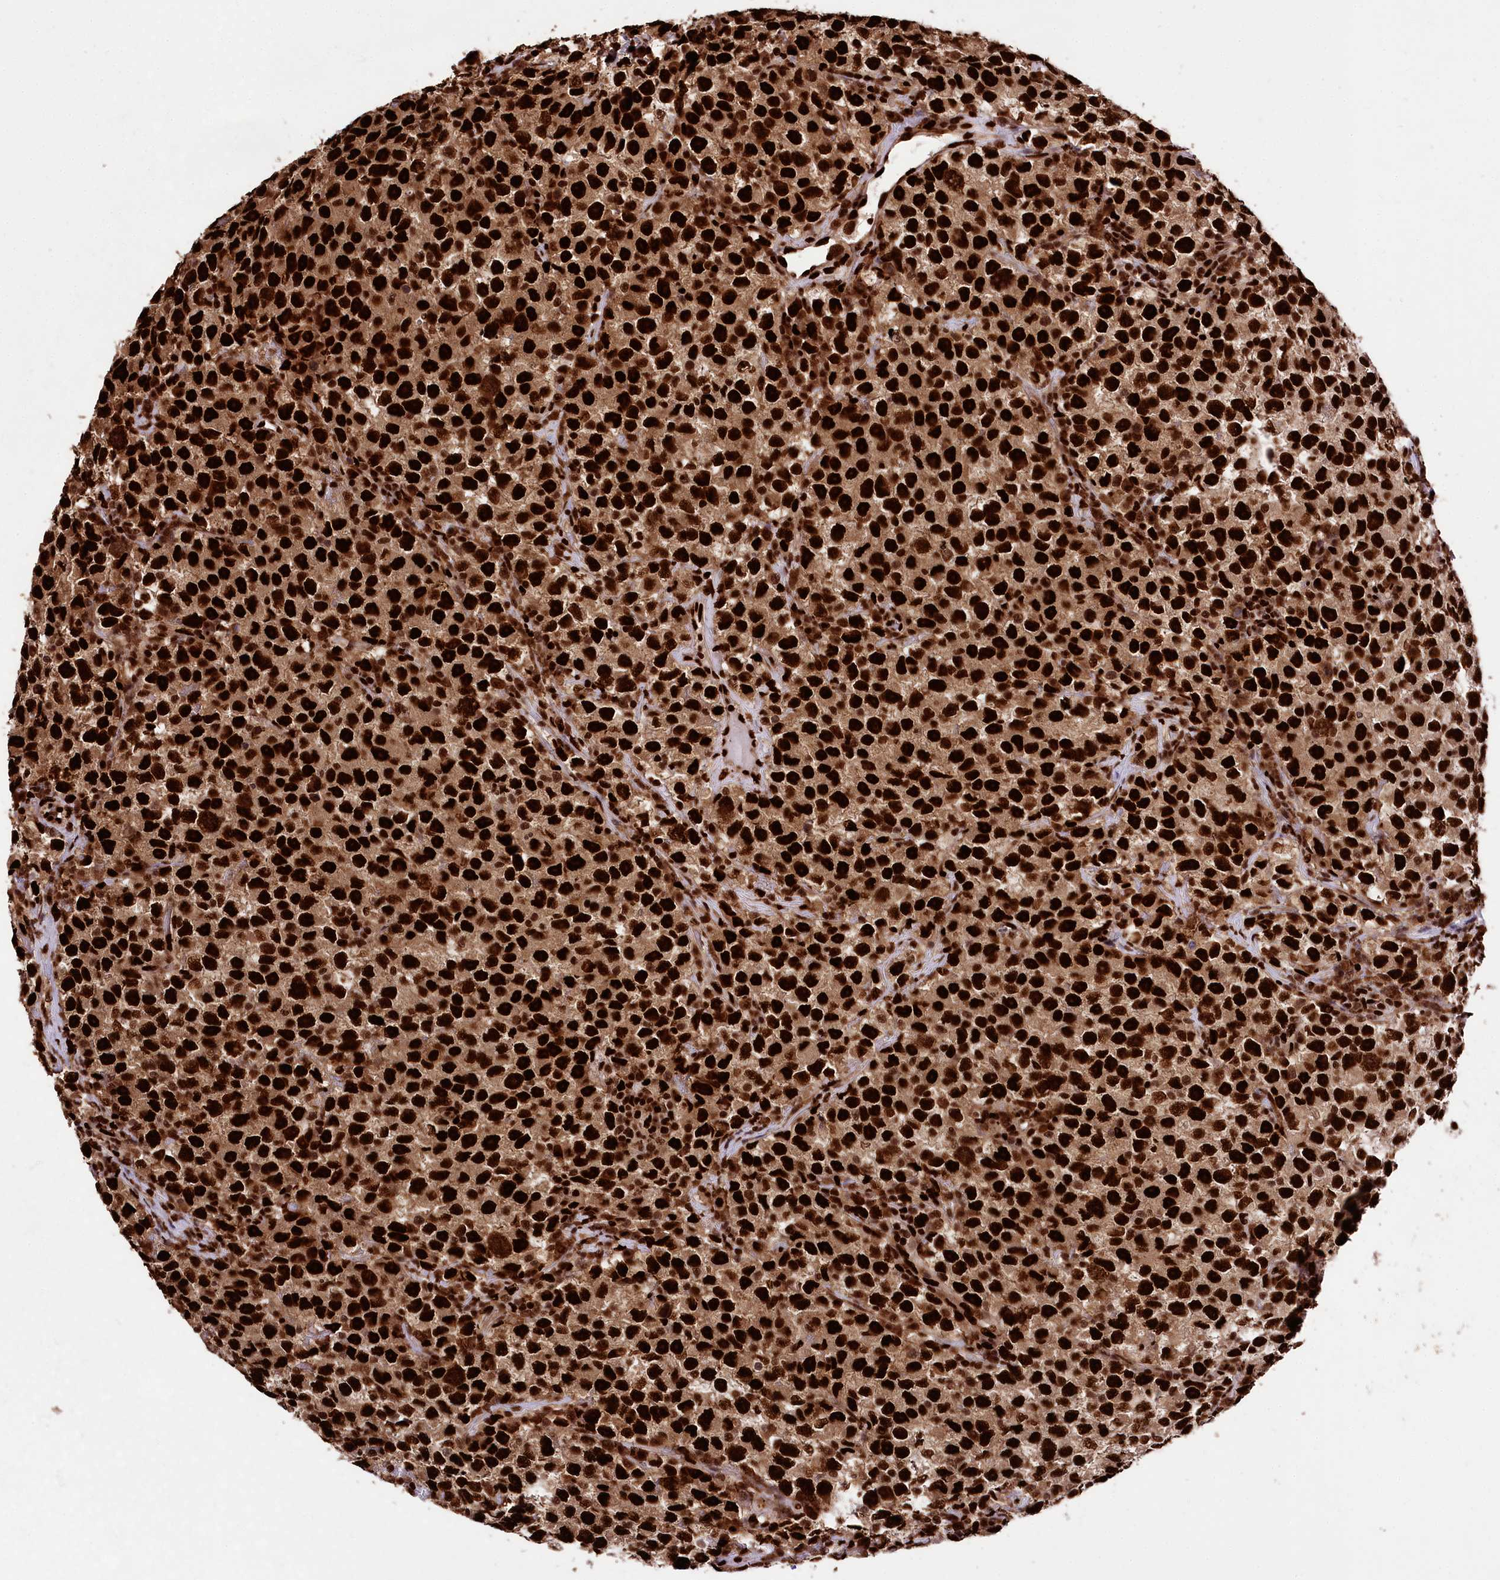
{"staining": {"intensity": "strong", "quantity": ">75%", "location": "cytoplasmic/membranous,nuclear"}, "tissue": "testis cancer", "cell_type": "Tumor cells", "image_type": "cancer", "snomed": [{"axis": "morphology", "description": "Seminoma, NOS"}, {"axis": "topography", "description": "Testis"}], "caption": "A micrograph of human testis seminoma stained for a protein reveals strong cytoplasmic/membranous and nuclear brown staining in tumor cells. The staining was performed using DAB (3,3'-diaminobenzidine) to visualize the protein expression in brown, while the nuclei were stained in blue with hematoxylin (Magnification: 20x).", "gene": "FIGN", "patient": {"sex": "male", "age": 22}}